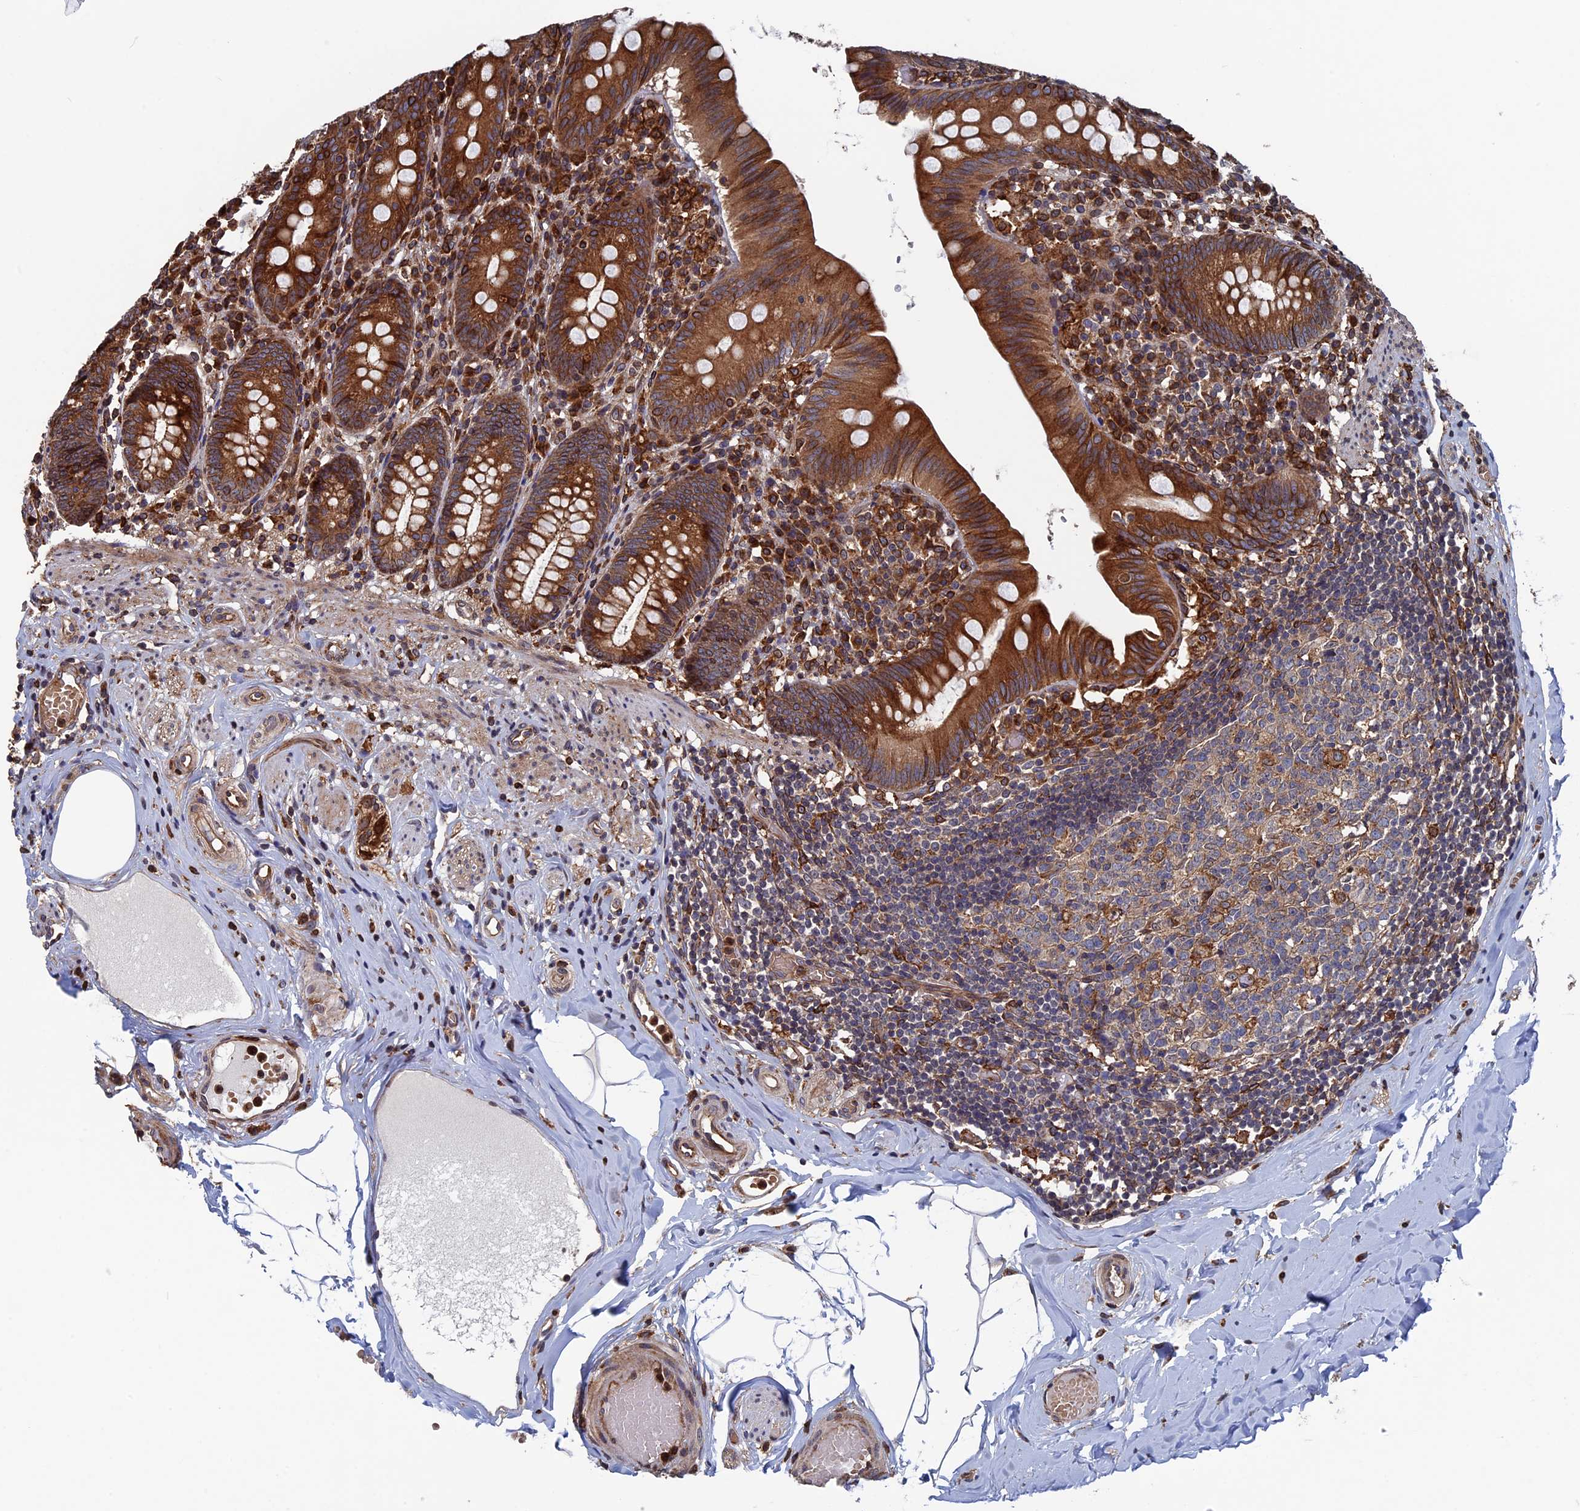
{"staining": {"intensity": "strong", "quantity": ">75%", "location": "cytoplasmic/membranous"}, "tissue": "appendix", "cell_type": "Glandular cells", "image_type": "normal", "snomed": [{"axis": "morphology", "description": "Normal tissue, NOS"}, {"axis": "topography", "description": "Appendix"}], "caption": "Normal appendix displays strong cytoplasmic/membranous positivity in approximately >75% of glandular cells.", "gene": "RPUSD1", "patient": {"sex": "male", "age": 55}}